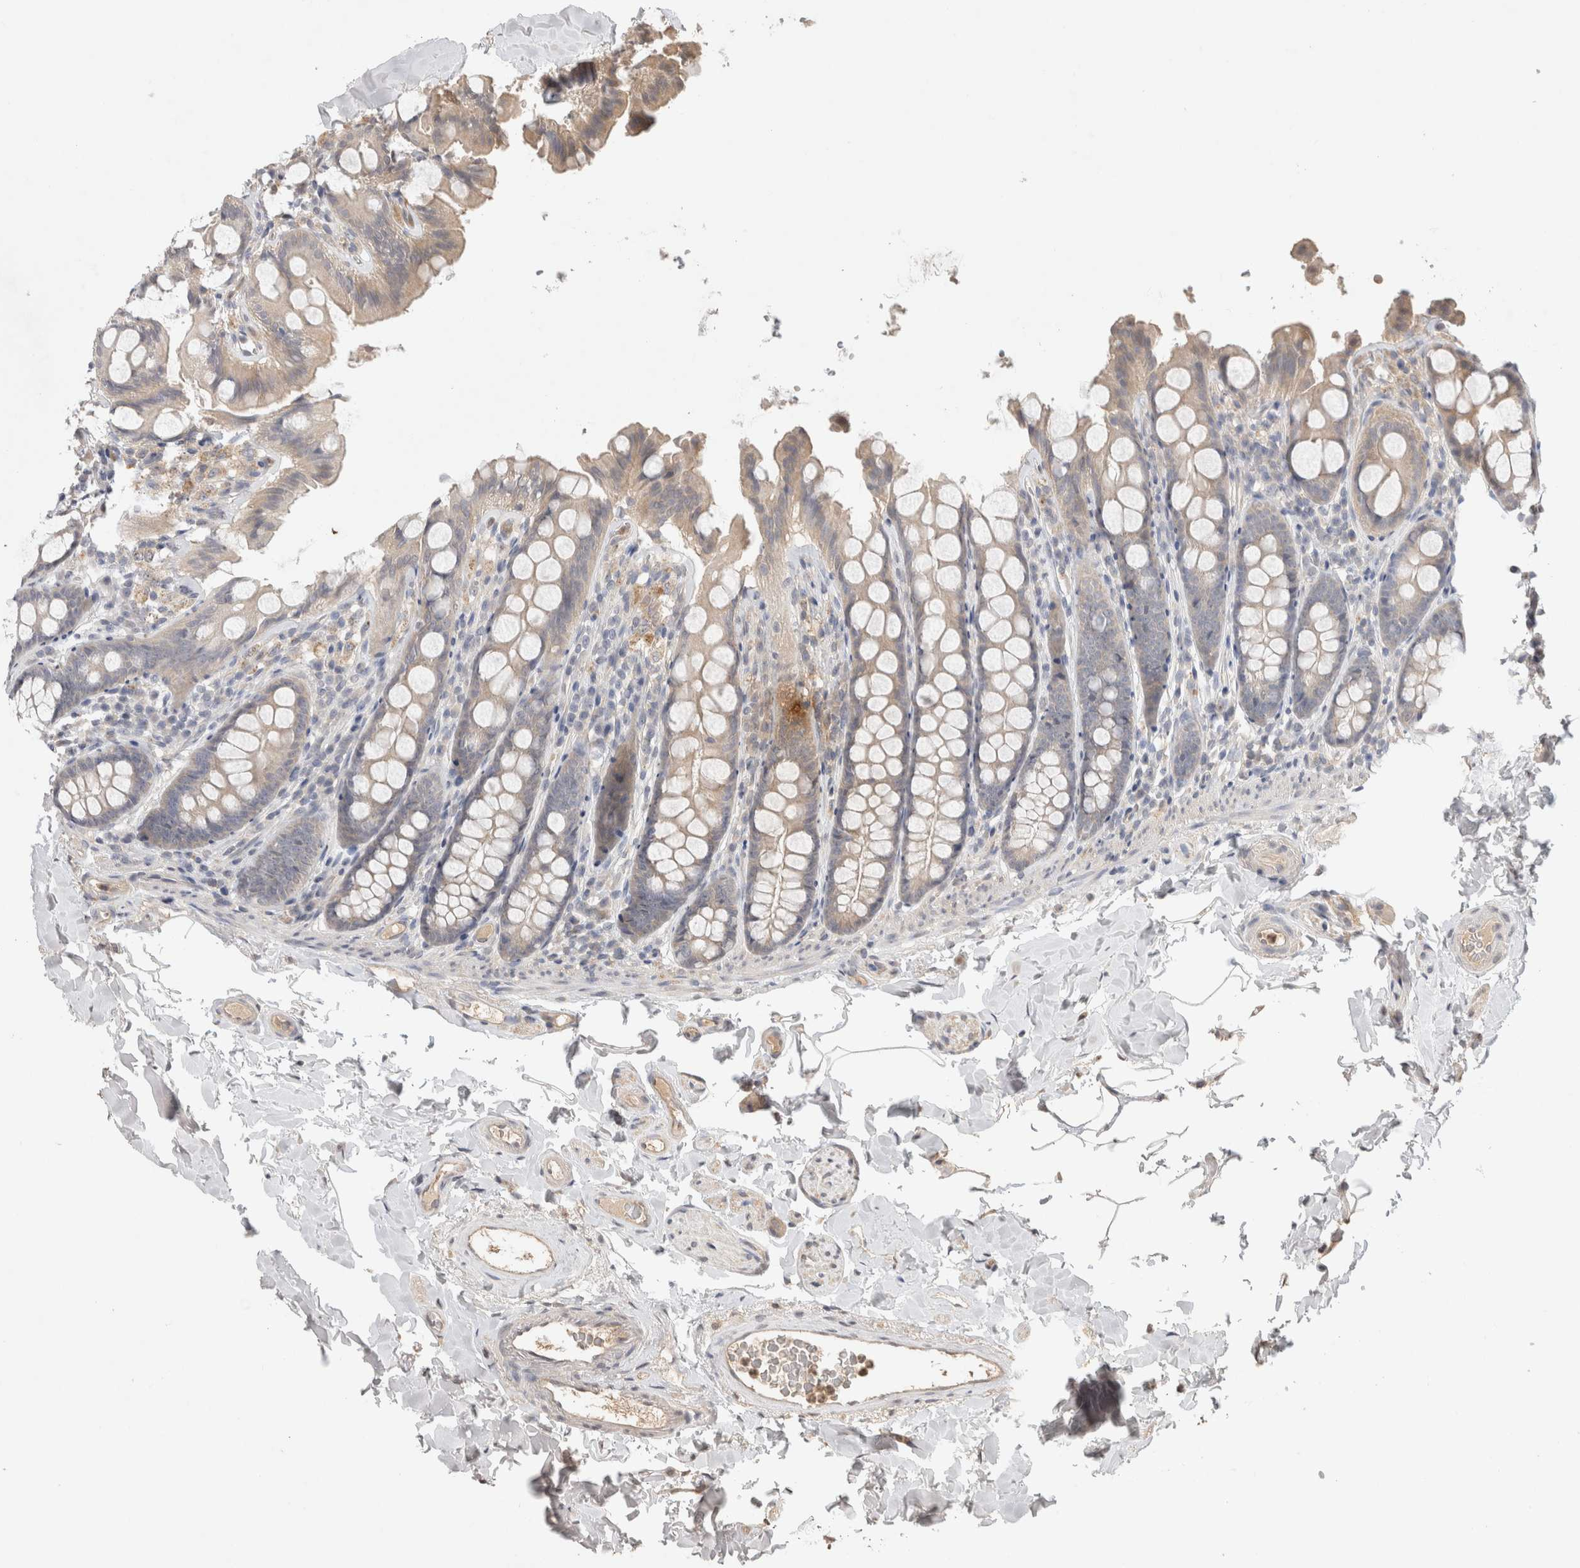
{"staining": {"intensity": "moderate", "quantity": ">75%", "location": "cytoplasmic/membranous"}, "tissue": "colon", "cell_type": "Endothelial cells", "image_type": "normal", "snomed": [{"axis": "morphology", "description": "Normal tissue, NOS"}, {"axis": "topography", "description": "Colon"}, {"axis": "topography", "description": "Peripheral nerve tissue"}], "caption": "Human colon stained with a brown dye shows moderate cytoplasmic/membranous positive positivity in approximately >75% of endothelial cells.", "gene": "PRMT3", "patient": {"sex": "female", "age": 61}}